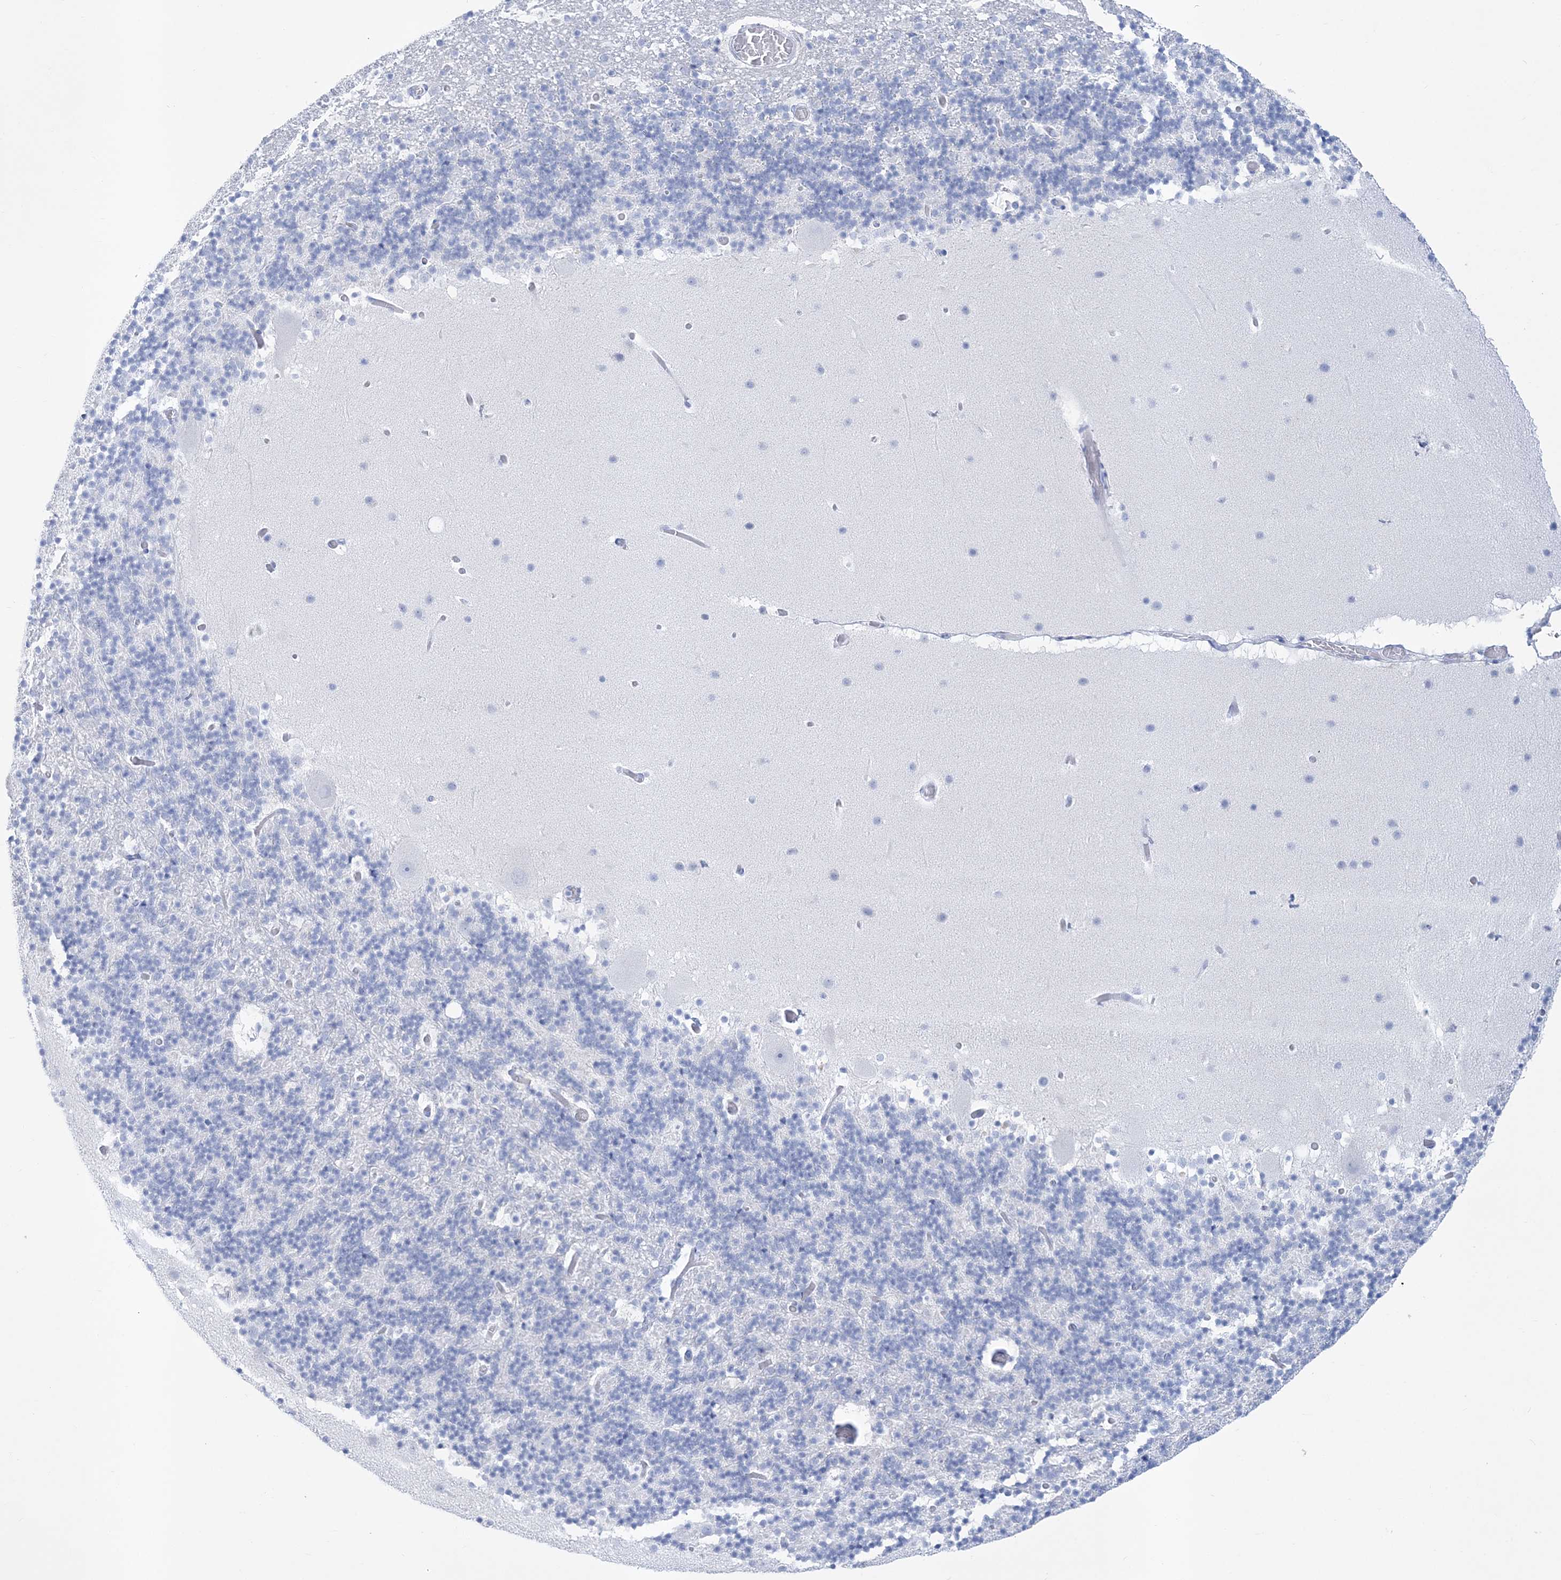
{"staining": {"intensity": "negative", "quantity": "none", "location": "none"}, "tissue": "cerebellum", "cell_type": "Cells in granular layer", "image_type": "normal", "snomed": [{"axis": "morphology", "description": "Normal tissue, NOS"}, {"axis": "topography", "description": "Cerebellum"}], "caption": "IHC micrograph of unremarkable human cerebellum stained for a protein (brown), which demonstrates no positivity in cells in granular layer.", "gene": "RBP2", "patient": {"sex": "male", "age": 57}}